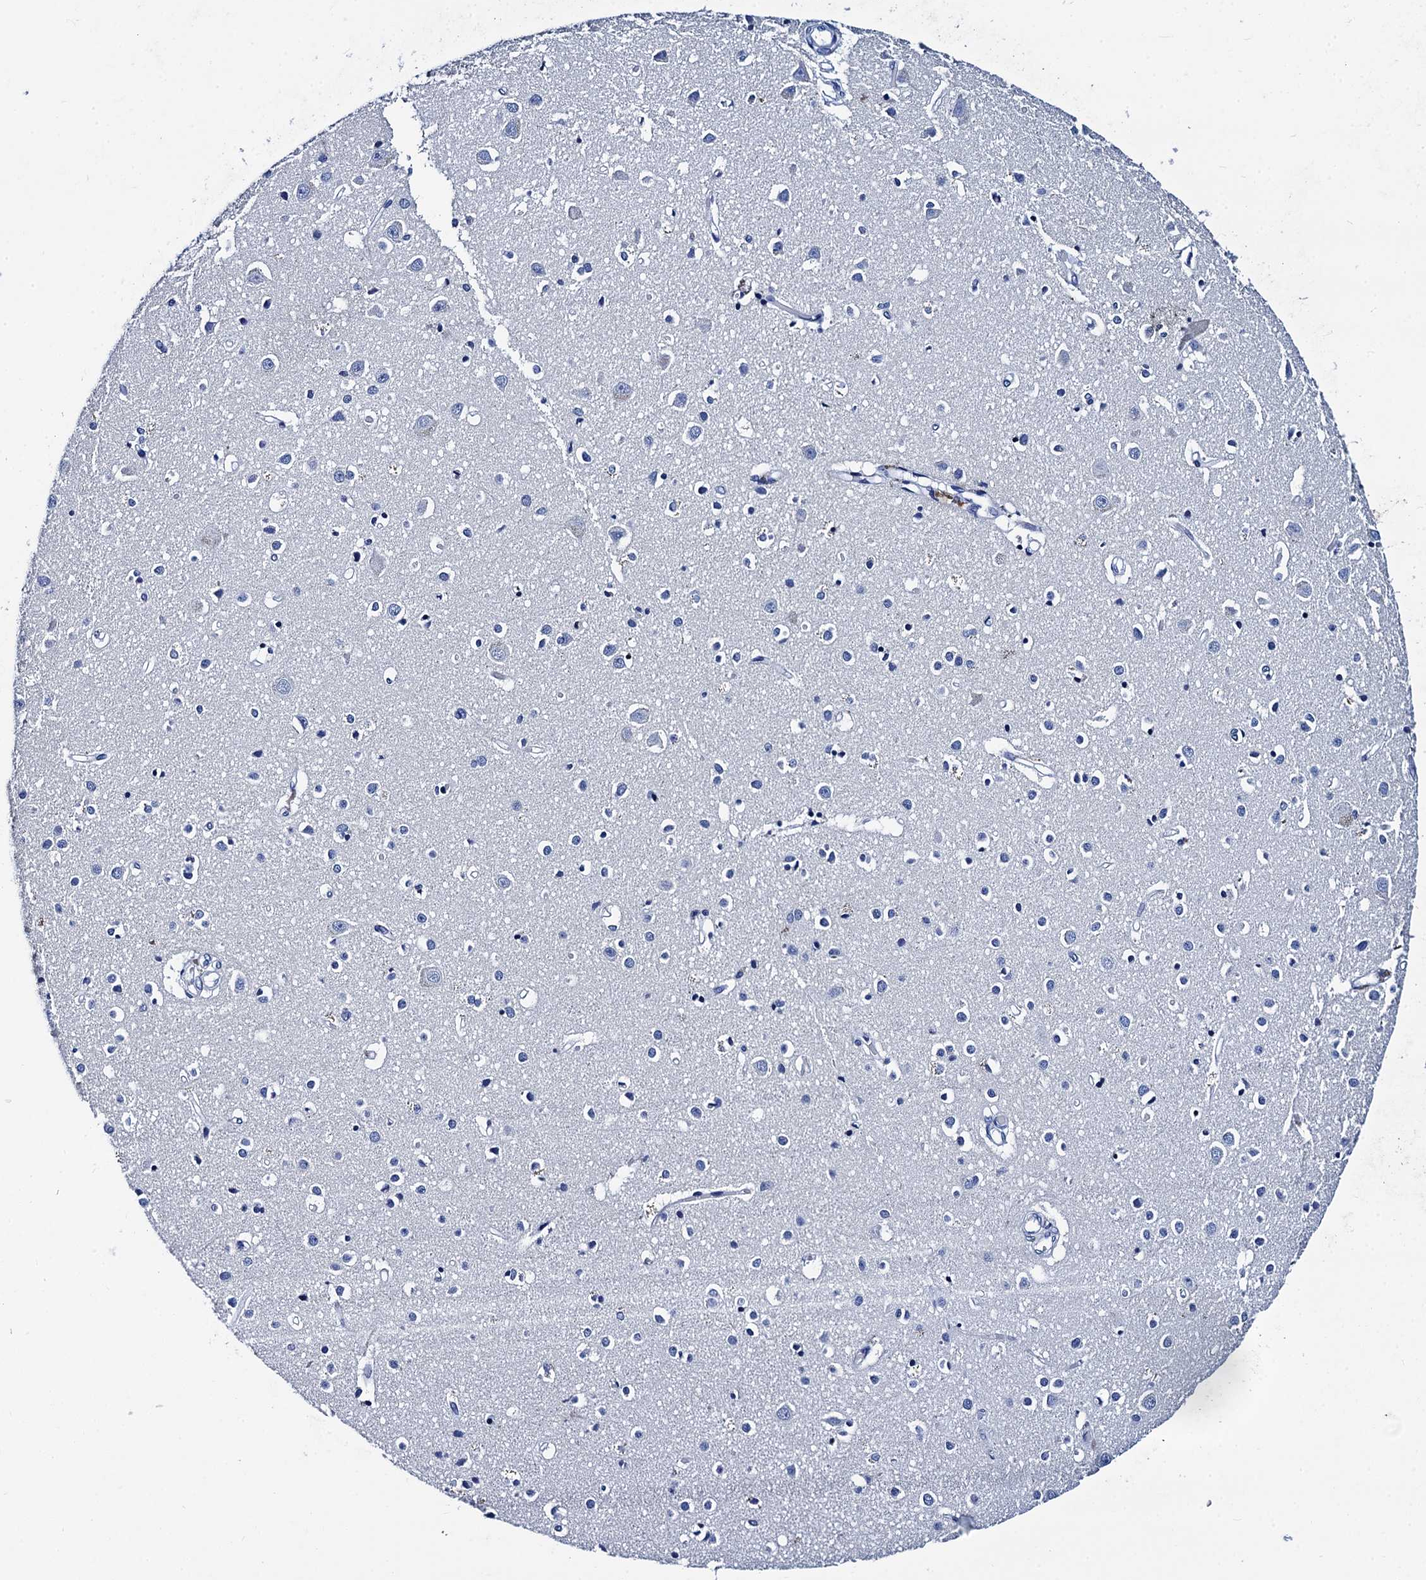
{"staining": {"intensity": "negative", "quantity": "none", "location": "none"}, "tissue": "cerebral cortex", "cell_type": "Endothelial cells", "image_type": "normal", "snomed": [{"axis": "morphology", "description": "Normal tissue, NOS"}, {"axis": "topography", "description": "Cerebral cortex"}], "caption": "Immunohistochemical staining of unremarkable cerebral cortex reveals no significant positivity in endothelial cells. (Brightfield microscopy of DAB IHC at high magnification).", "gene": "MYBPC3", "patient": {"sex": "female", "age": 64}}